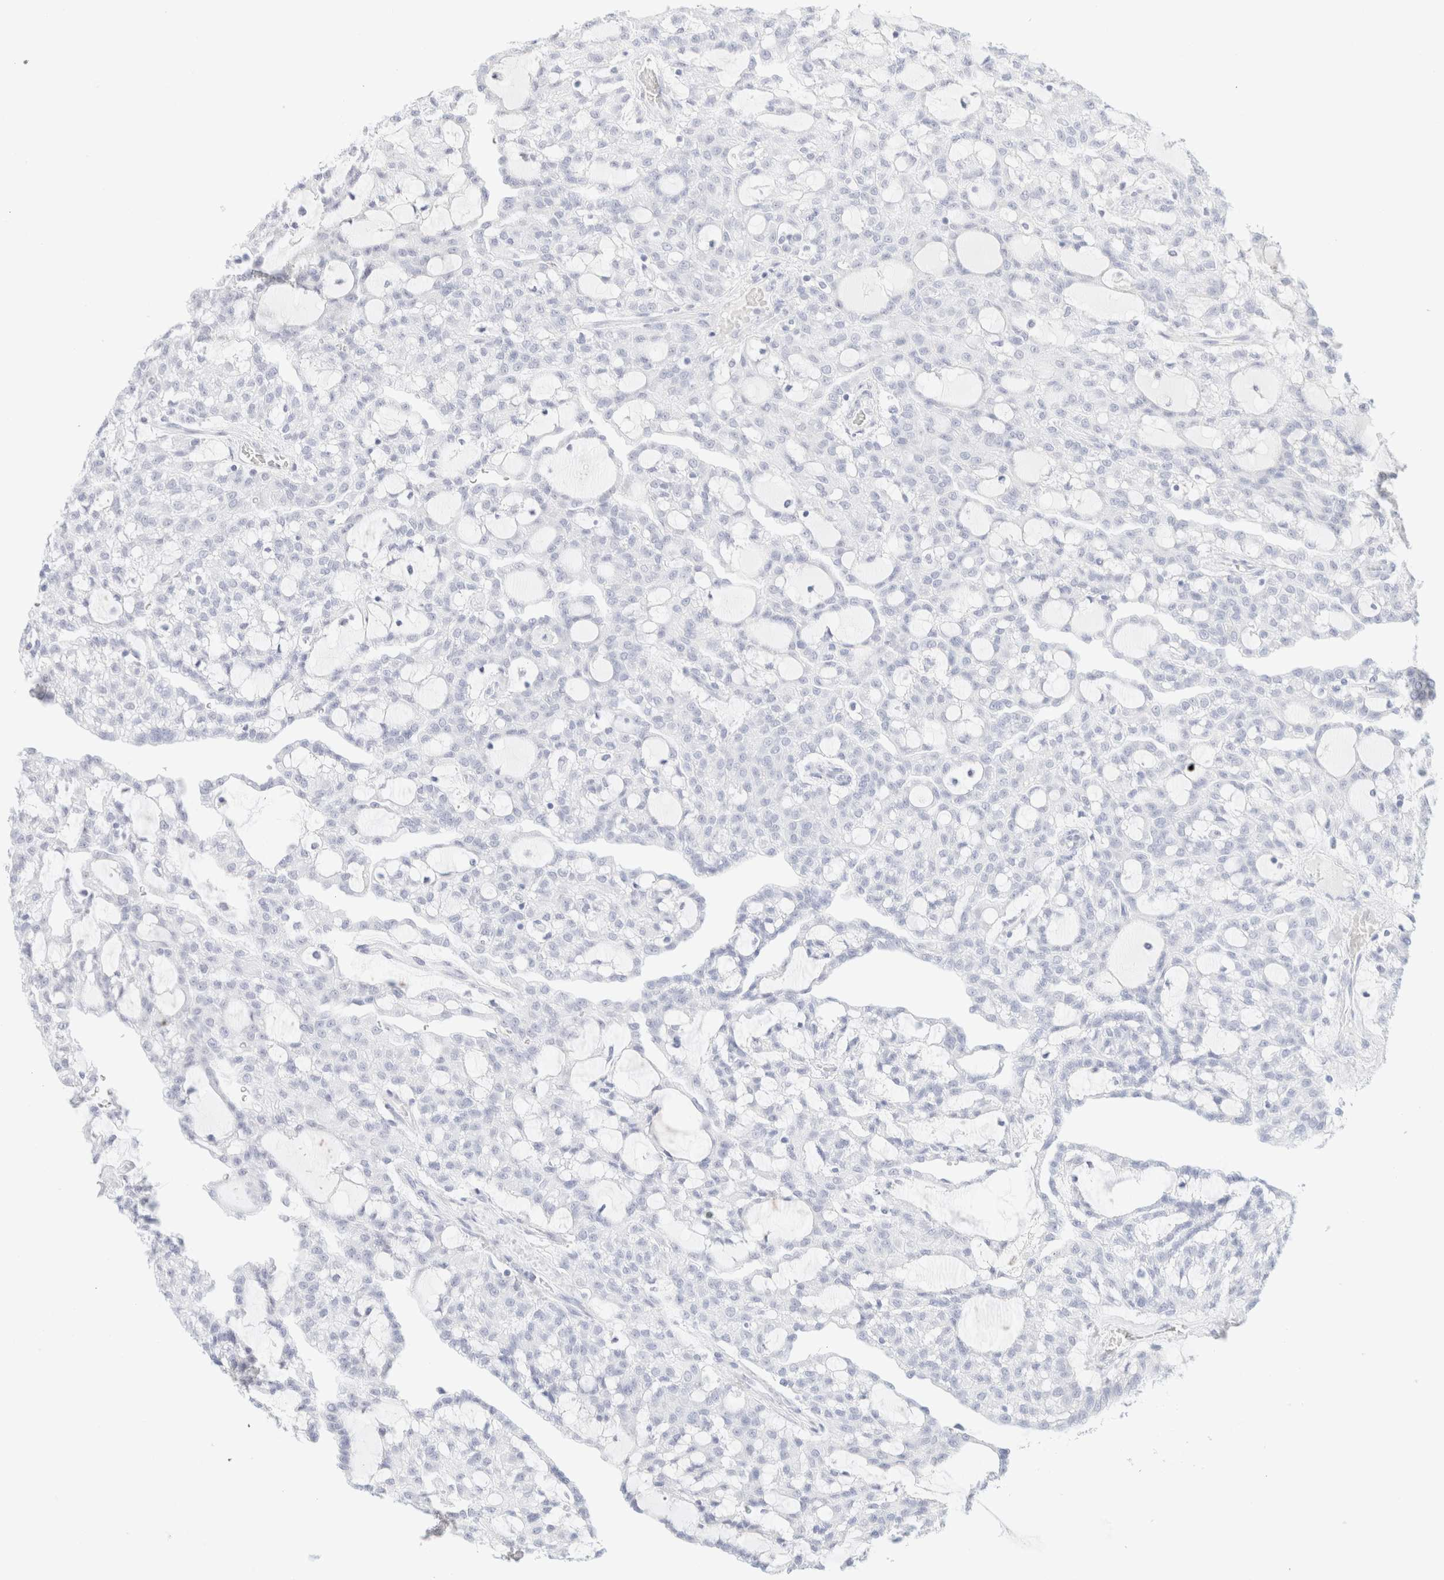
{"staining": {"intensity": "negative", "quantity": "none", "location": "none"}, "tissue": "renal cancer", "cell_type": "Tumor cells", "image_type": "cancer", "snomed": [{"axis": "morphology", "description": "Adenocarcinoma, NOS"}, {"axis": "topography", "description": "Kidney"}], "caption": "Immunohistochemistry image of neoplastic tissue: adenocarcinoma (renal) stained with DAB exhibits no significant protein expression in tumor cells.", "gene": "KRT15", "patient": {"sex": "male", "age": 63}}